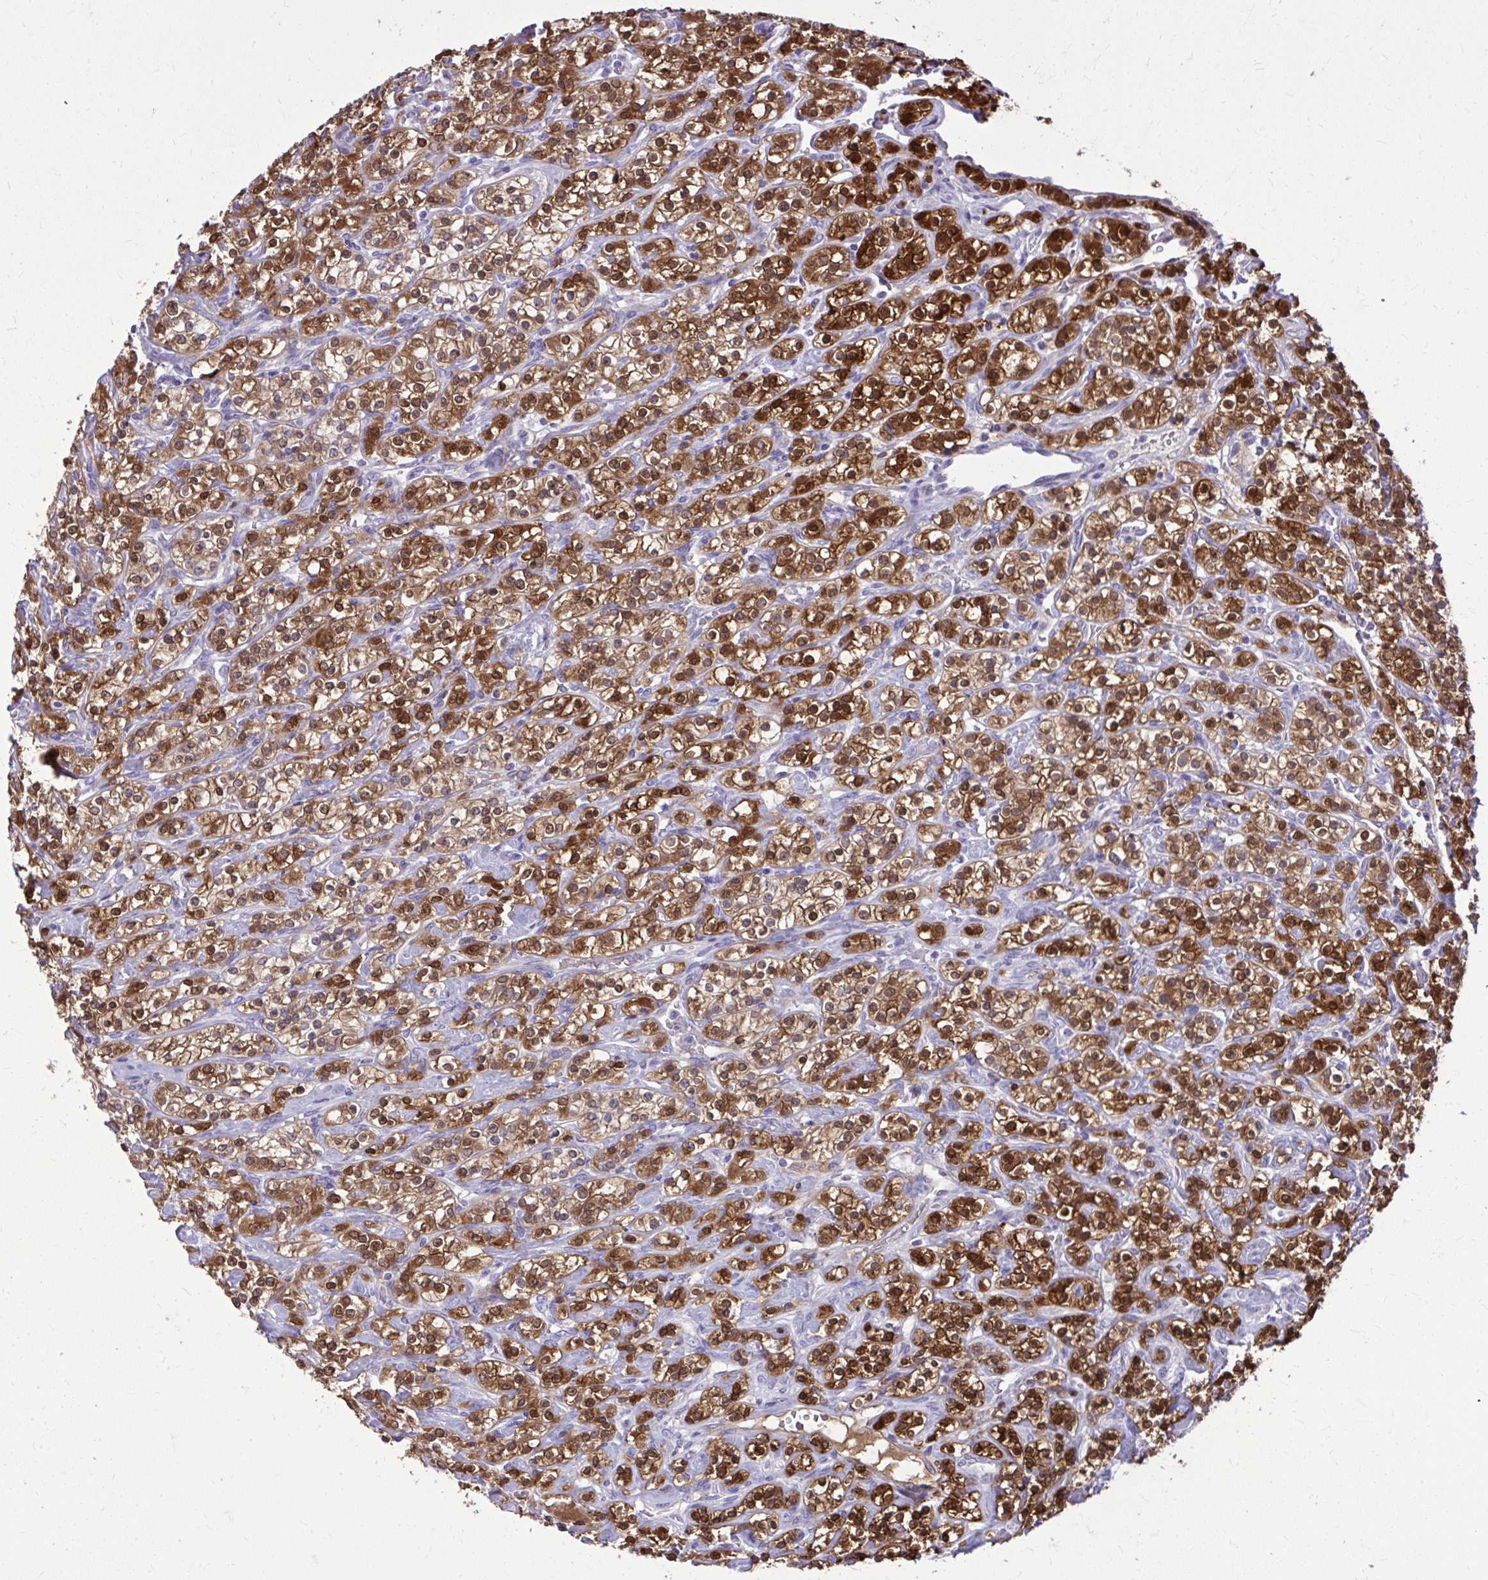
{"staining": {"intensity": "strong", "quantity": ">75%", "location": "cytoplasmic/membranous,nuclear"}, "tissue": "renal cancer", "cell_type": "Tumor cells", "image_type": "cancer", "snomed": [{"axis": "morphology", "description": "Adenocarcinoma, NOS"}, {"axis": "topography", "description": "Kidney"}], "caption": "High-magnification brightfield microscopy of renal cancer (adenocarcinoma) stained with DAB (brown) and counterstained with hematoxylin (blue). tumor cells exhibit strong cytoplasmic/membranous and nuclear staining is appreciated in about>75% of cells.", "gene": "NNMT", "patient": {"sex": "male", "age": 77}}